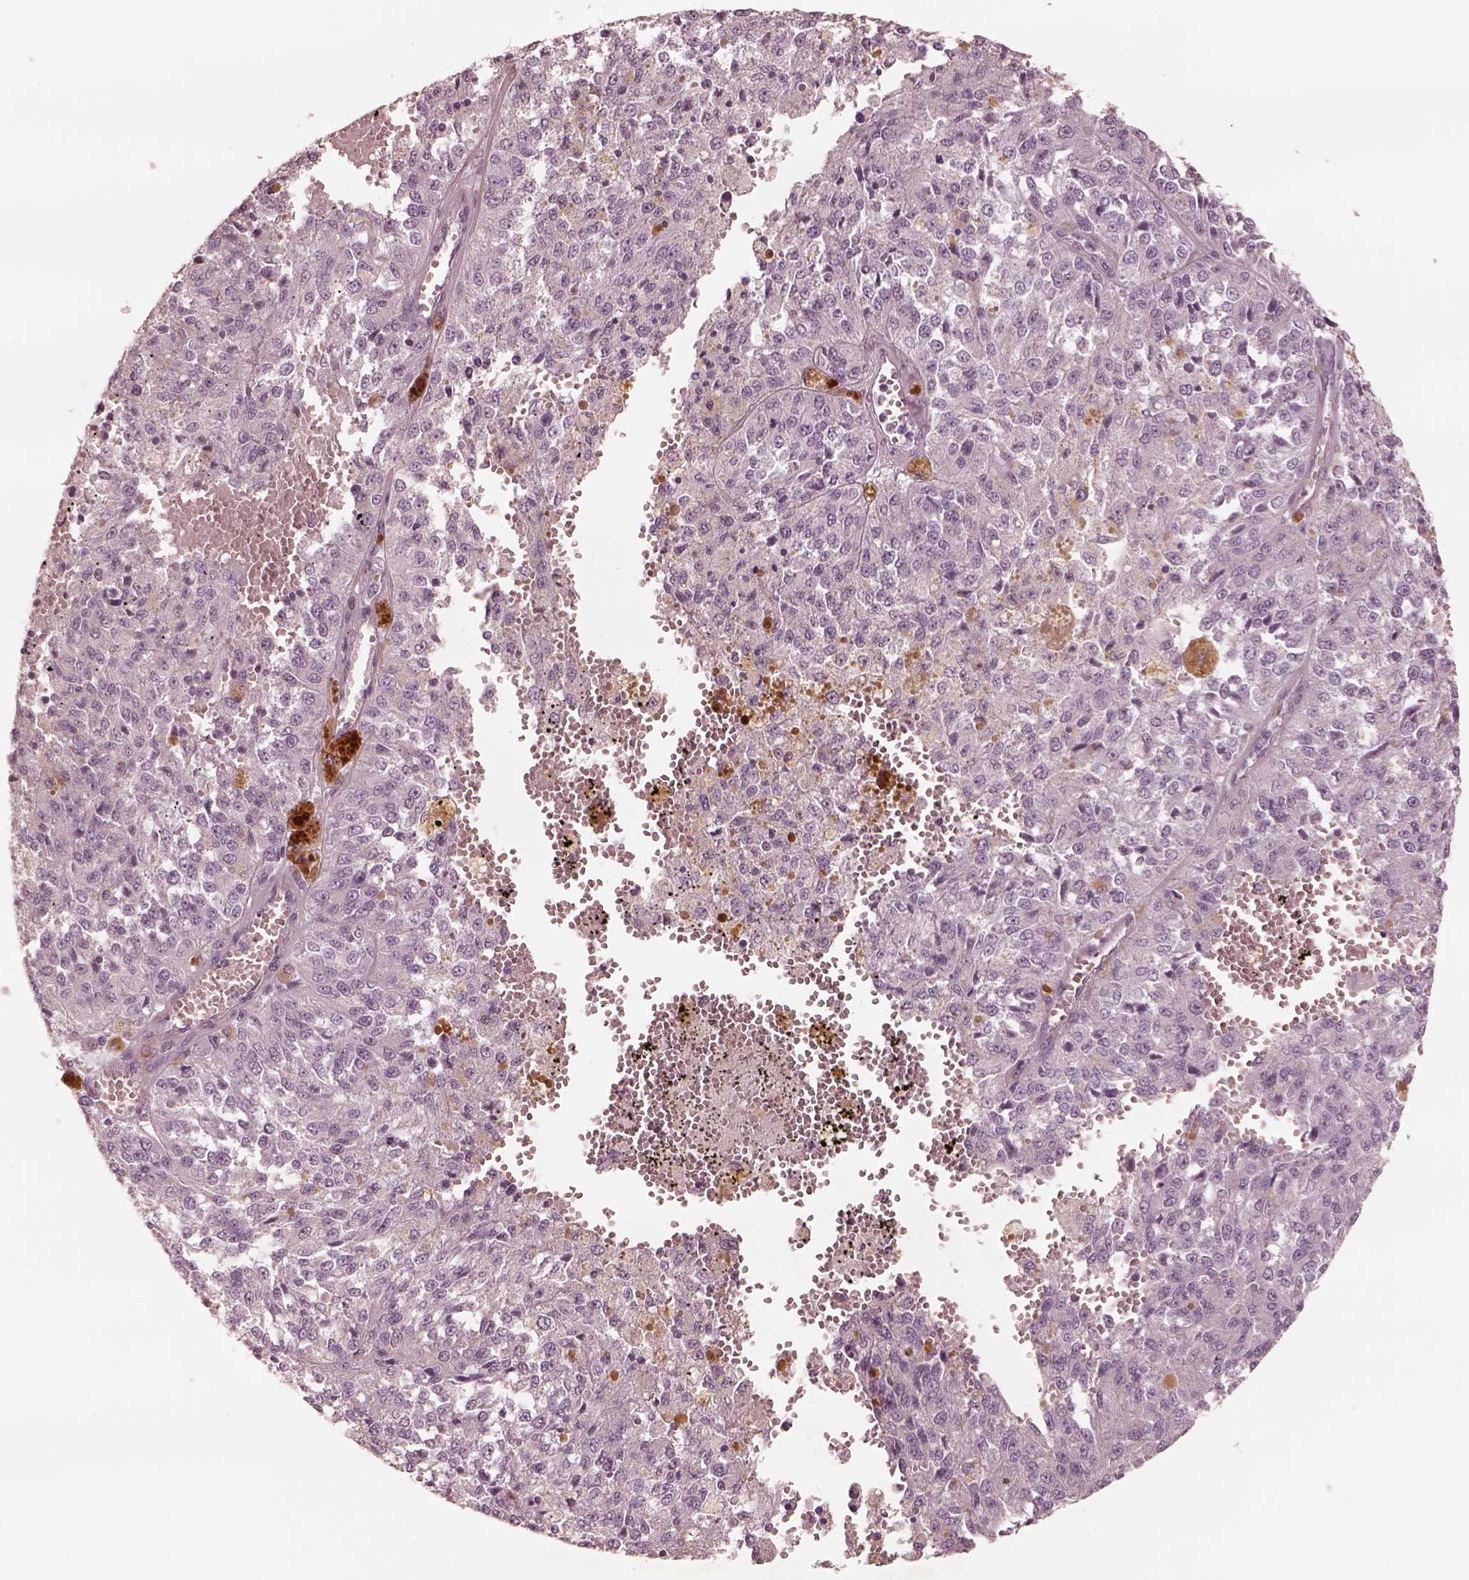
{"staining": {"intensity": "negative", "quantity": "none", "location": "none"}, "tissue": "melanoma", "cell_type": "Tumor cells", "image_type": "cancer", "snomed": [{"axis": "morphology", "description": "Malignant melanoma, Metastatic site"}, {"axis": "topography", "description": "Lymph node"}], "caption": "DAB (3,3'-diaminobenzidine) immunohistochemical staining of malignant melanoma (metastatic site) demonstrates no significant positivity in tumor cells.", "gene": "DNAAF9", "patient": {"sex": "female", "age": 64}}